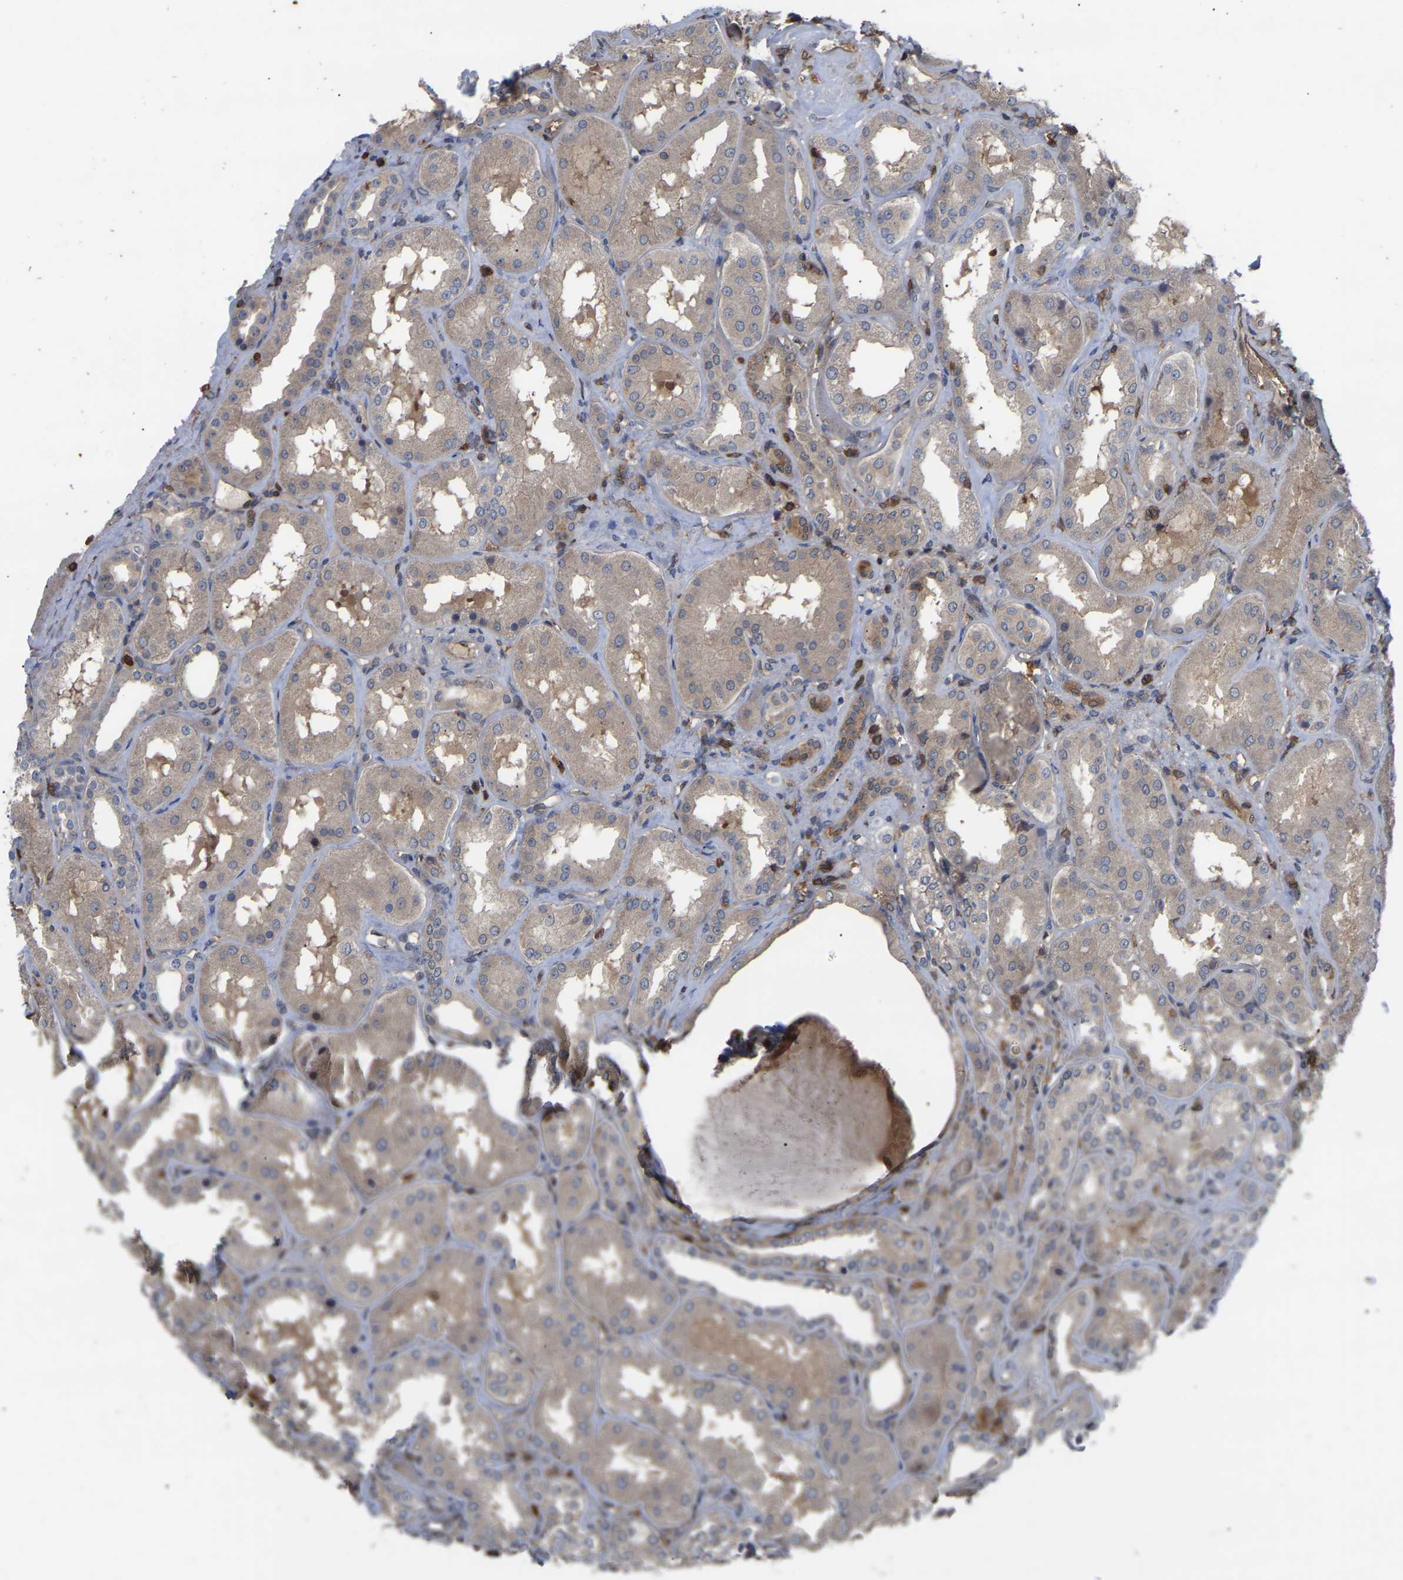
{"staining": {"intensity": "moderate", "quantity": ">75%", "location": "cytoplasmic/membranous"}, "tissue": "kidney", "cell_type": "Cells in glomeruli", "image_type": "normal", "snomed": [{"axis": "morphology", "description": "Normal tissue, NOS"}, {"axis": "topography", "description": "Kidney"}], "caption": "Immunohistochemical staining of unremarkable human kidney shows moderate cytoplasmic/membranous protein positivity in about >75% of cells in glomeruli.", "gene": "CIT", "patient": {"sex": "female", "age": 56}}